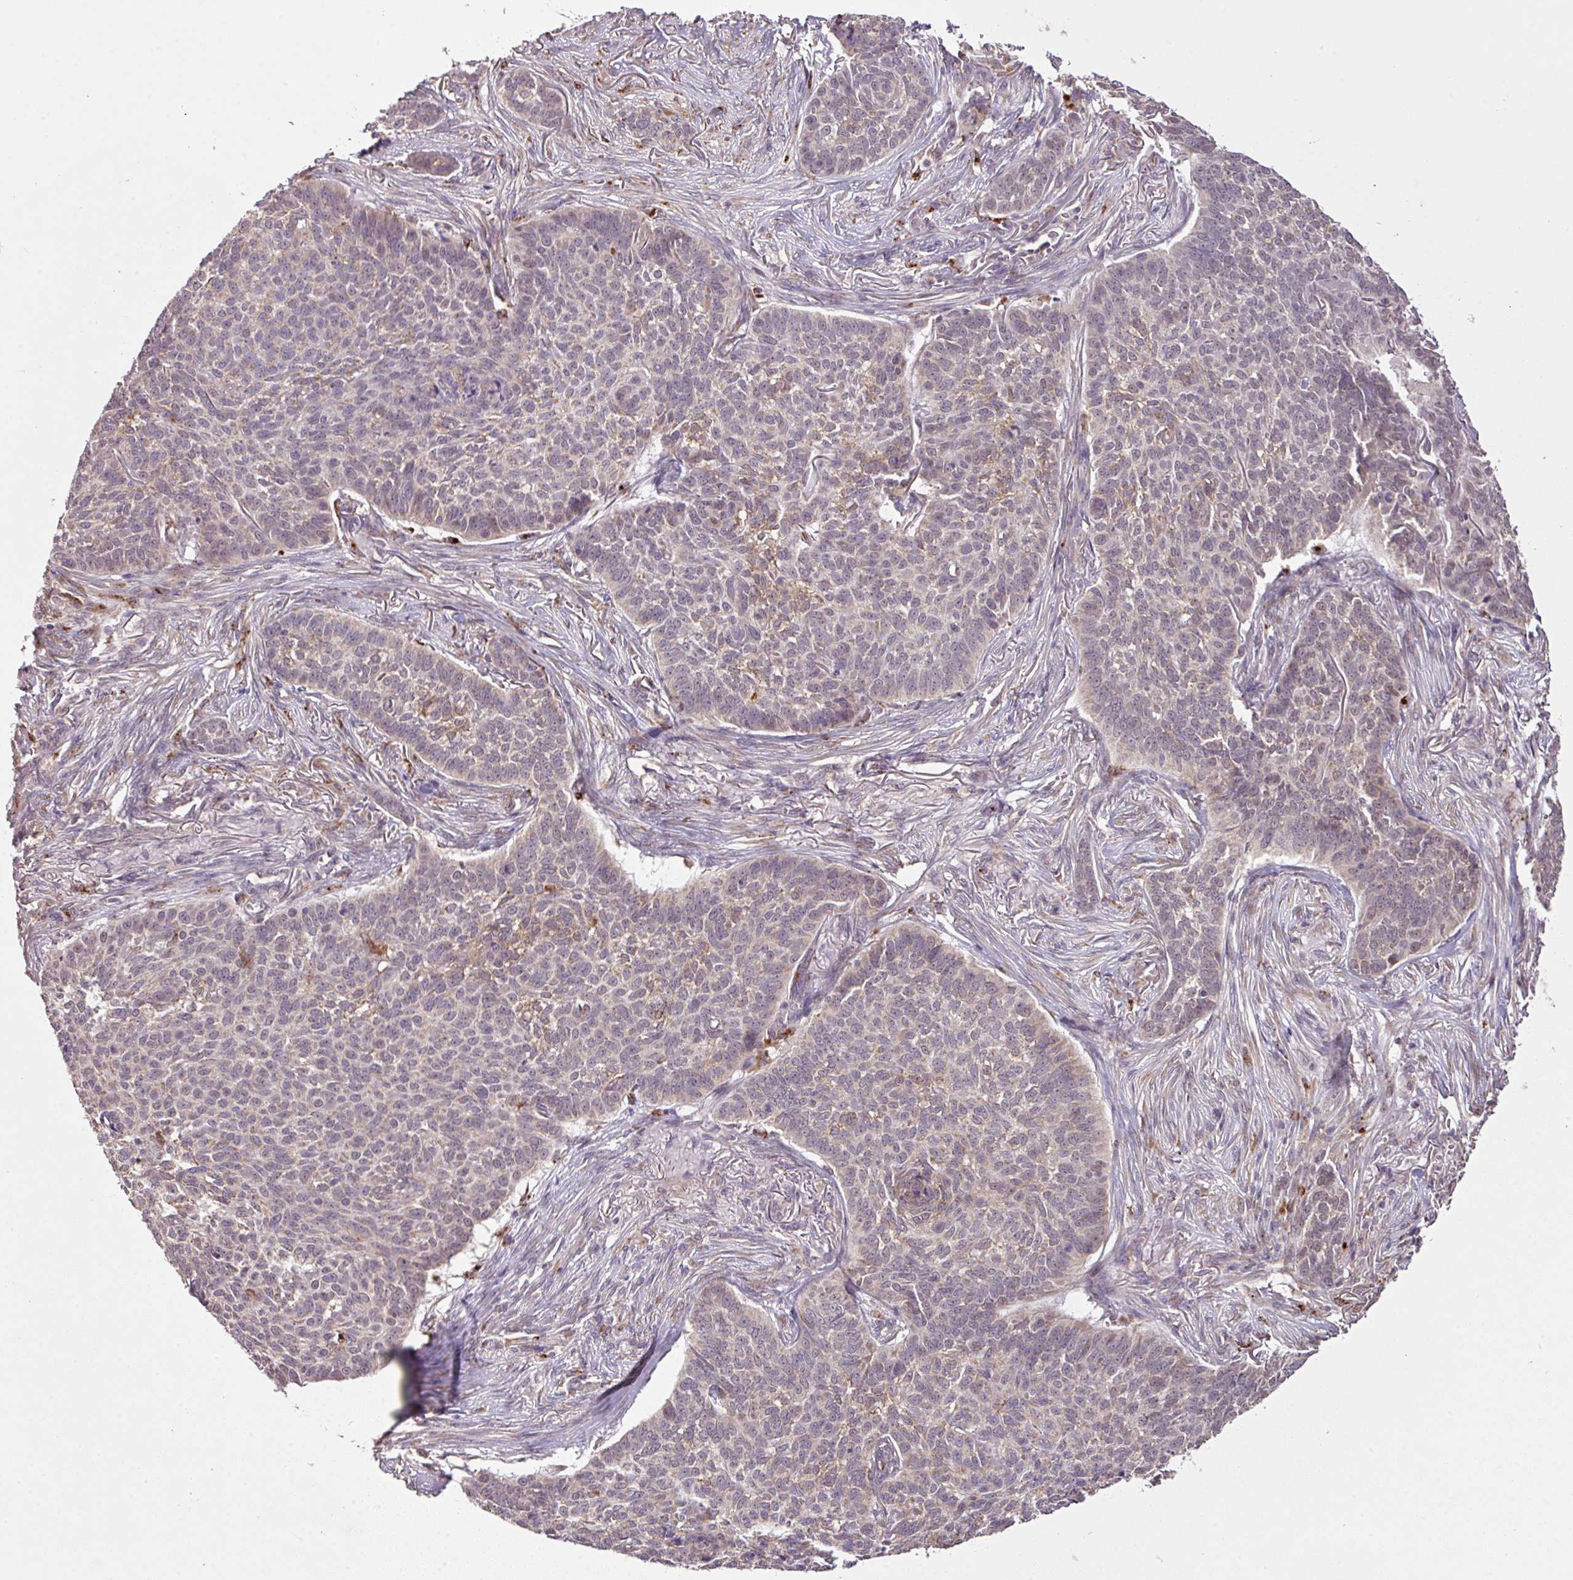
{"staining": {"intensity": "weak", "quantity": "25%-75%", "location": "nuclear"}, "tissue": "skin cancer", "cell_type": "Tumor cells", "image_type": "cancer", "snomed": [{"axis": "morphology", "description": "Basal cell carcinoma"}, {"axis": "topography", "description": "Skin"}], "caption": "Skin cancer stained with DAB (3,3'-diaminobenzidine) IHC exhibits low levels of weak nuclear positivity in approximately 25%-75% of tumor cells.", "gene": "SMCO4", "patient": {"sex": "male", "age": 85}}